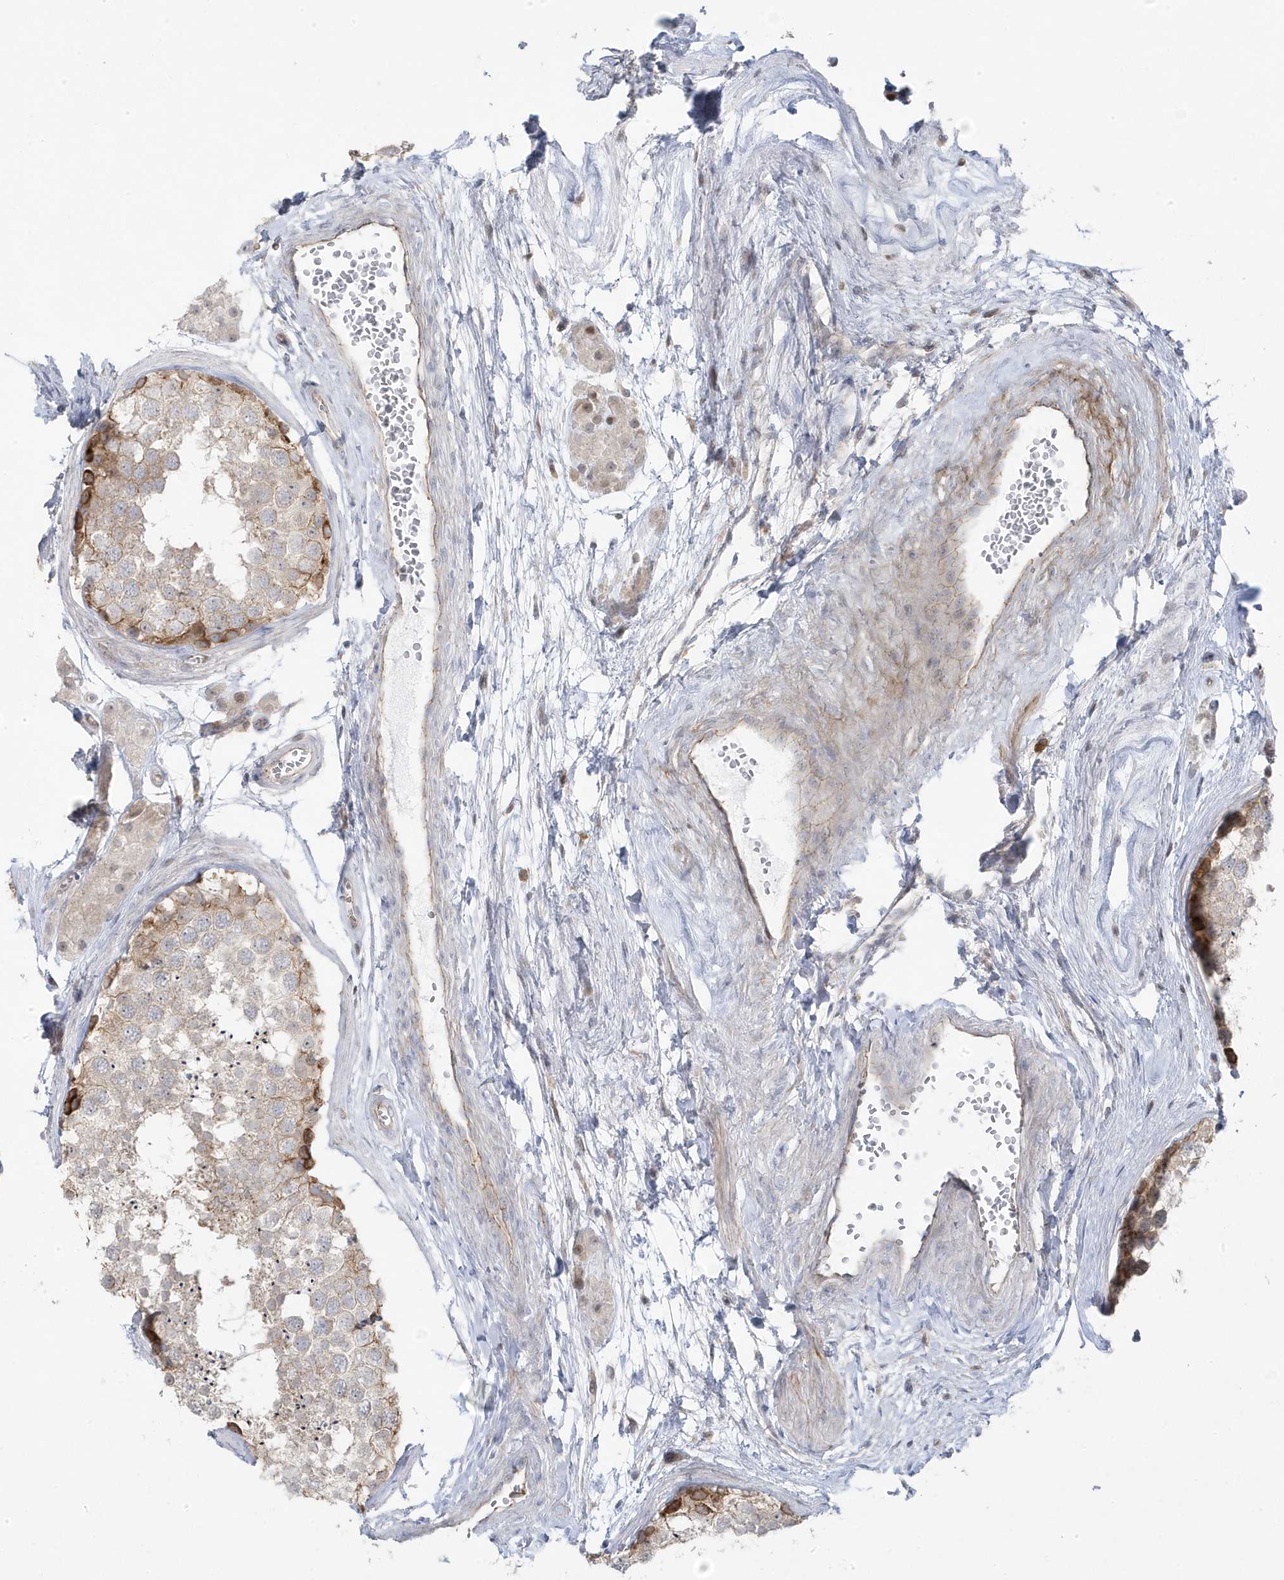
{"staining": {"intensity": "moderate", "quantity": "<25%", "location": "cytoplasmic/membranous"}, "tissue": "testis", "cell_type": "Cells in seminiferous ducts", "image_type": "normal", "snomed": [{"axis": "morphology", "description": "Normal tissue, NOS"}, {"axis": "topography", "description": "Testis"}], "caption": "A low amount of moderate cytoplasmic/membranous staining is present in approximately <25% of cells in seminiferous ducts in benign testis. The protein of interest is shown in brown color, while the nuclei are stained blue.", "gene": "ZNF654", "patient": {"sex": "male", "age": 56}}